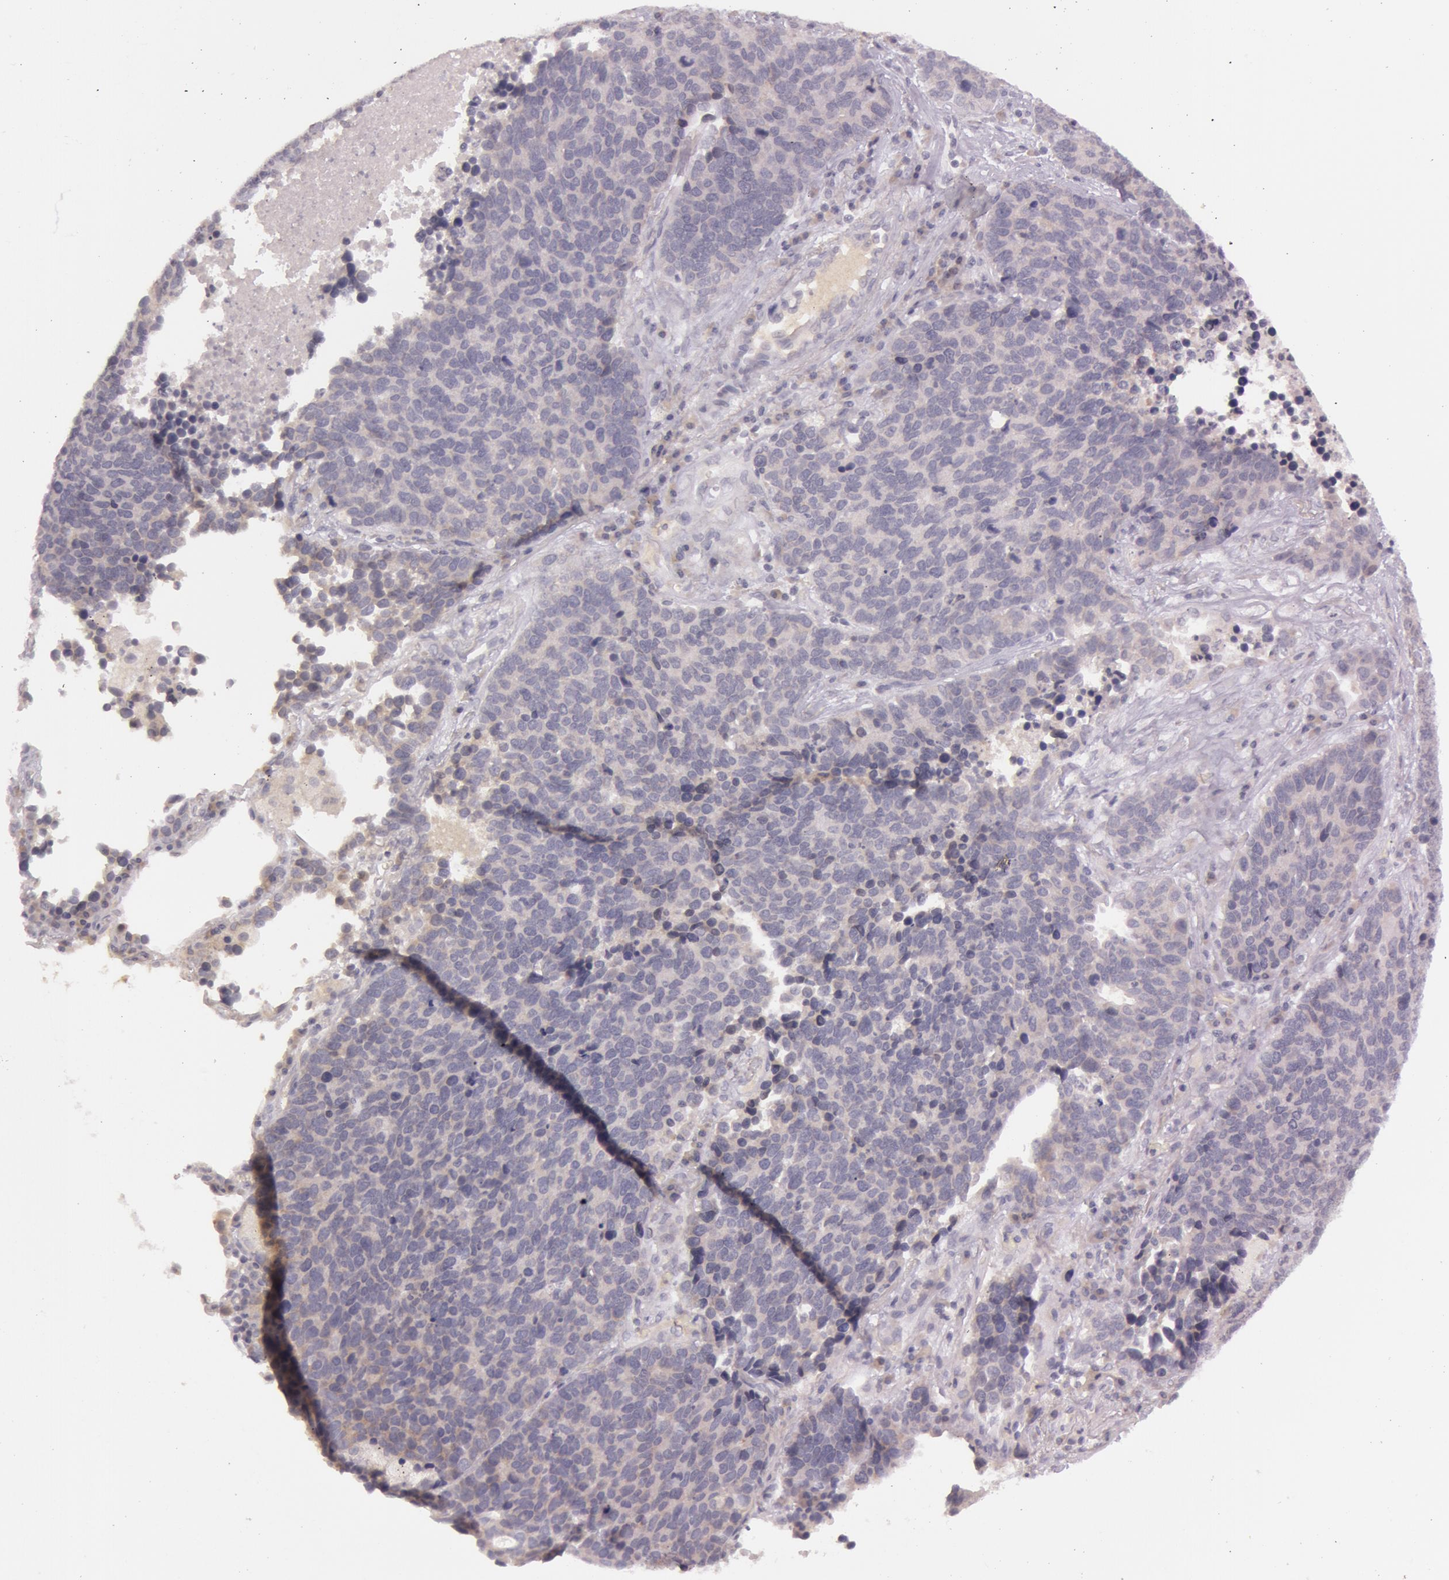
{"staining": {"intensity": "weak", "quantity": "<25%", "location": "cytoplasmic/membranous"}, "tissue": "lung cancer", "cell_type": "Tumor cells", "image_type": "cancer", "snomed": [{"axis": "morphology", "description": "Neoplasm, malignant, NOS"}, {"axis": "topography", "description": "Lung"}], "caption": "Micrograph shows no significant protein positivity in tumor cells of neoplasm (malignant) (lung).", "gene": "MXRA5", "patient": {"sex": "female", "age": 75}}